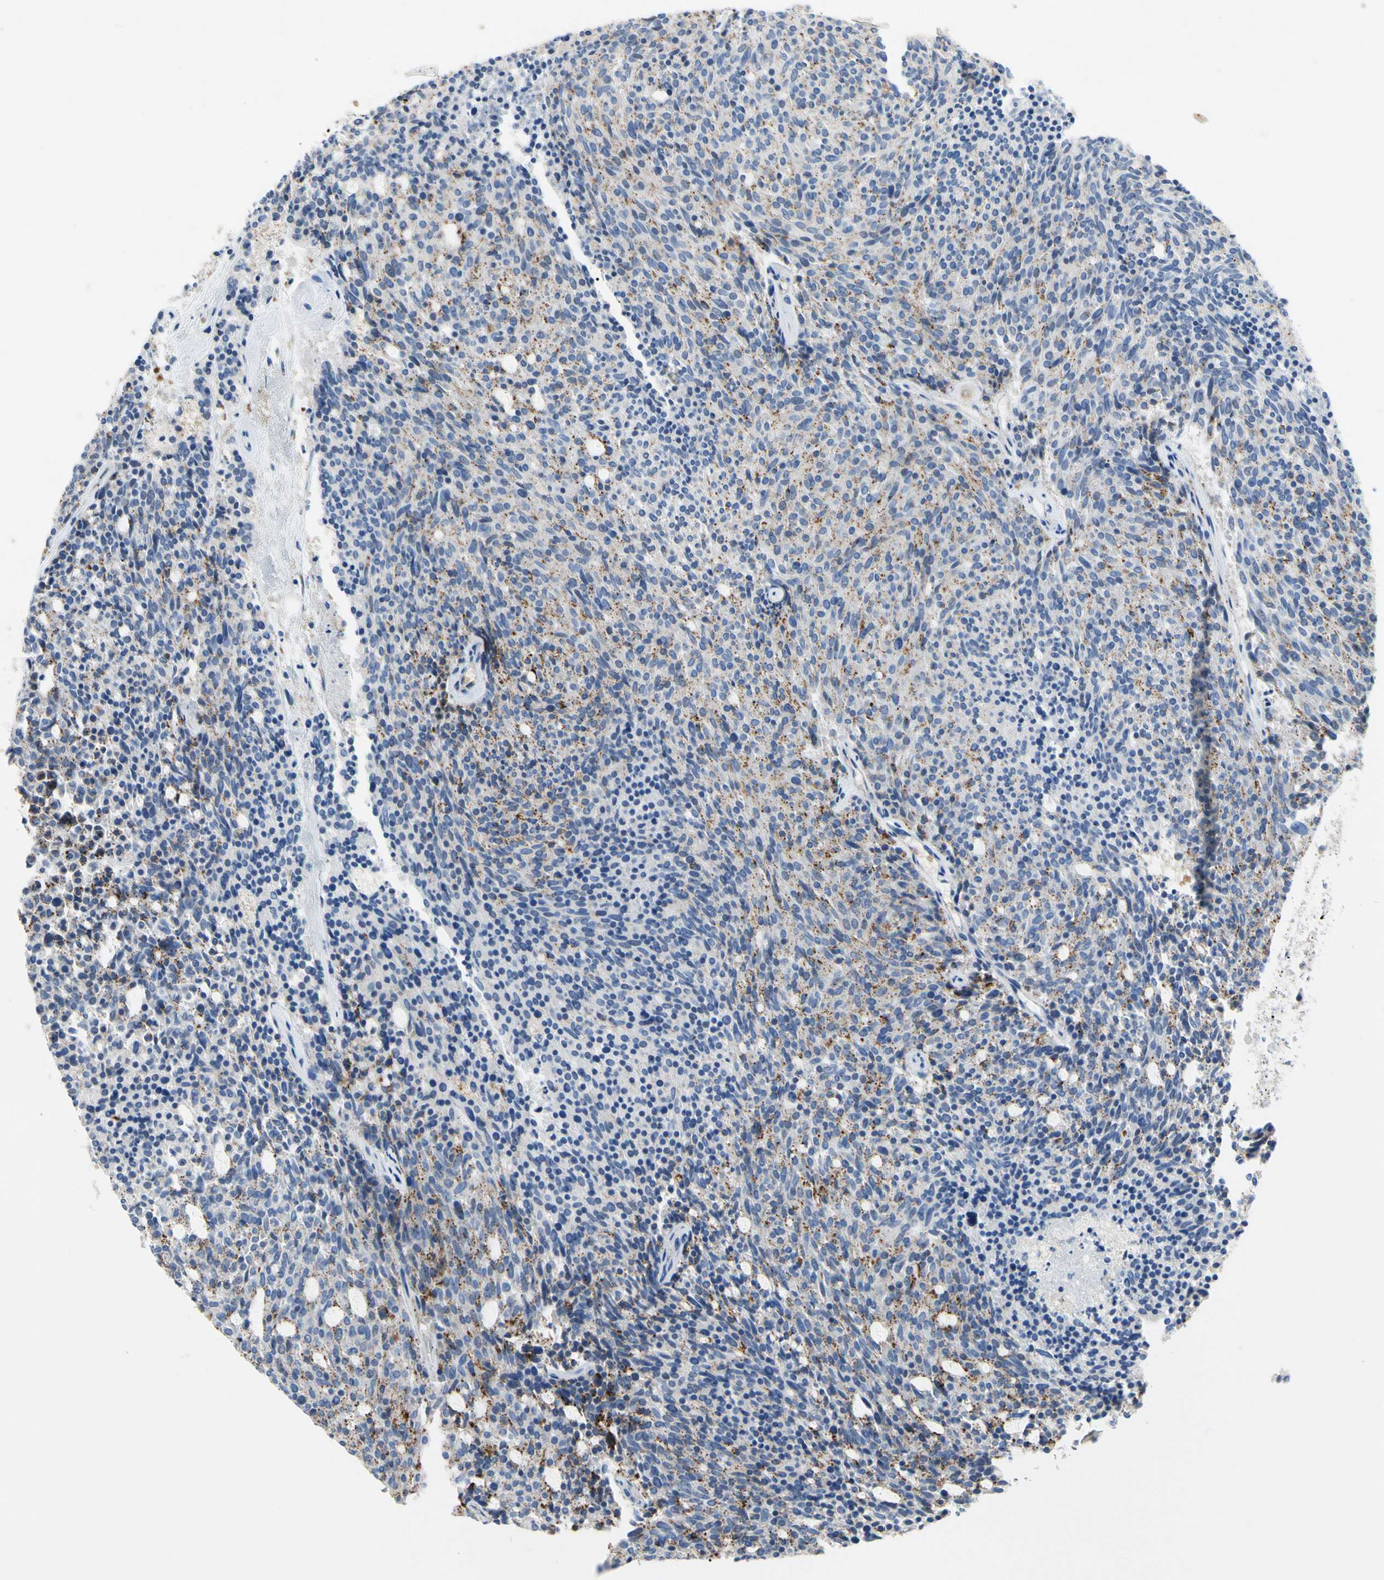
{"staining": {"intensity": "moderate", "quantity": "25%-75%", "location": "cytoplasmic/membranous"}, "tissue": "carcinoid", "cell_type": "Tumor cells", "image_type": "cancer", "snomed": [{"axis": "morphology", "description": "Carcinoid, malignant, NOS"}, {"axis": "topography", "description": "Pancreas"}], "caption": "Protein staining of carcinoid tissue demonstrates moderate cytoplasmic/membranous positivity in approximately 25%-75% of tumor cells.", "gene": "RETSAT", "patient": {"sex": "female", "age": 54}}